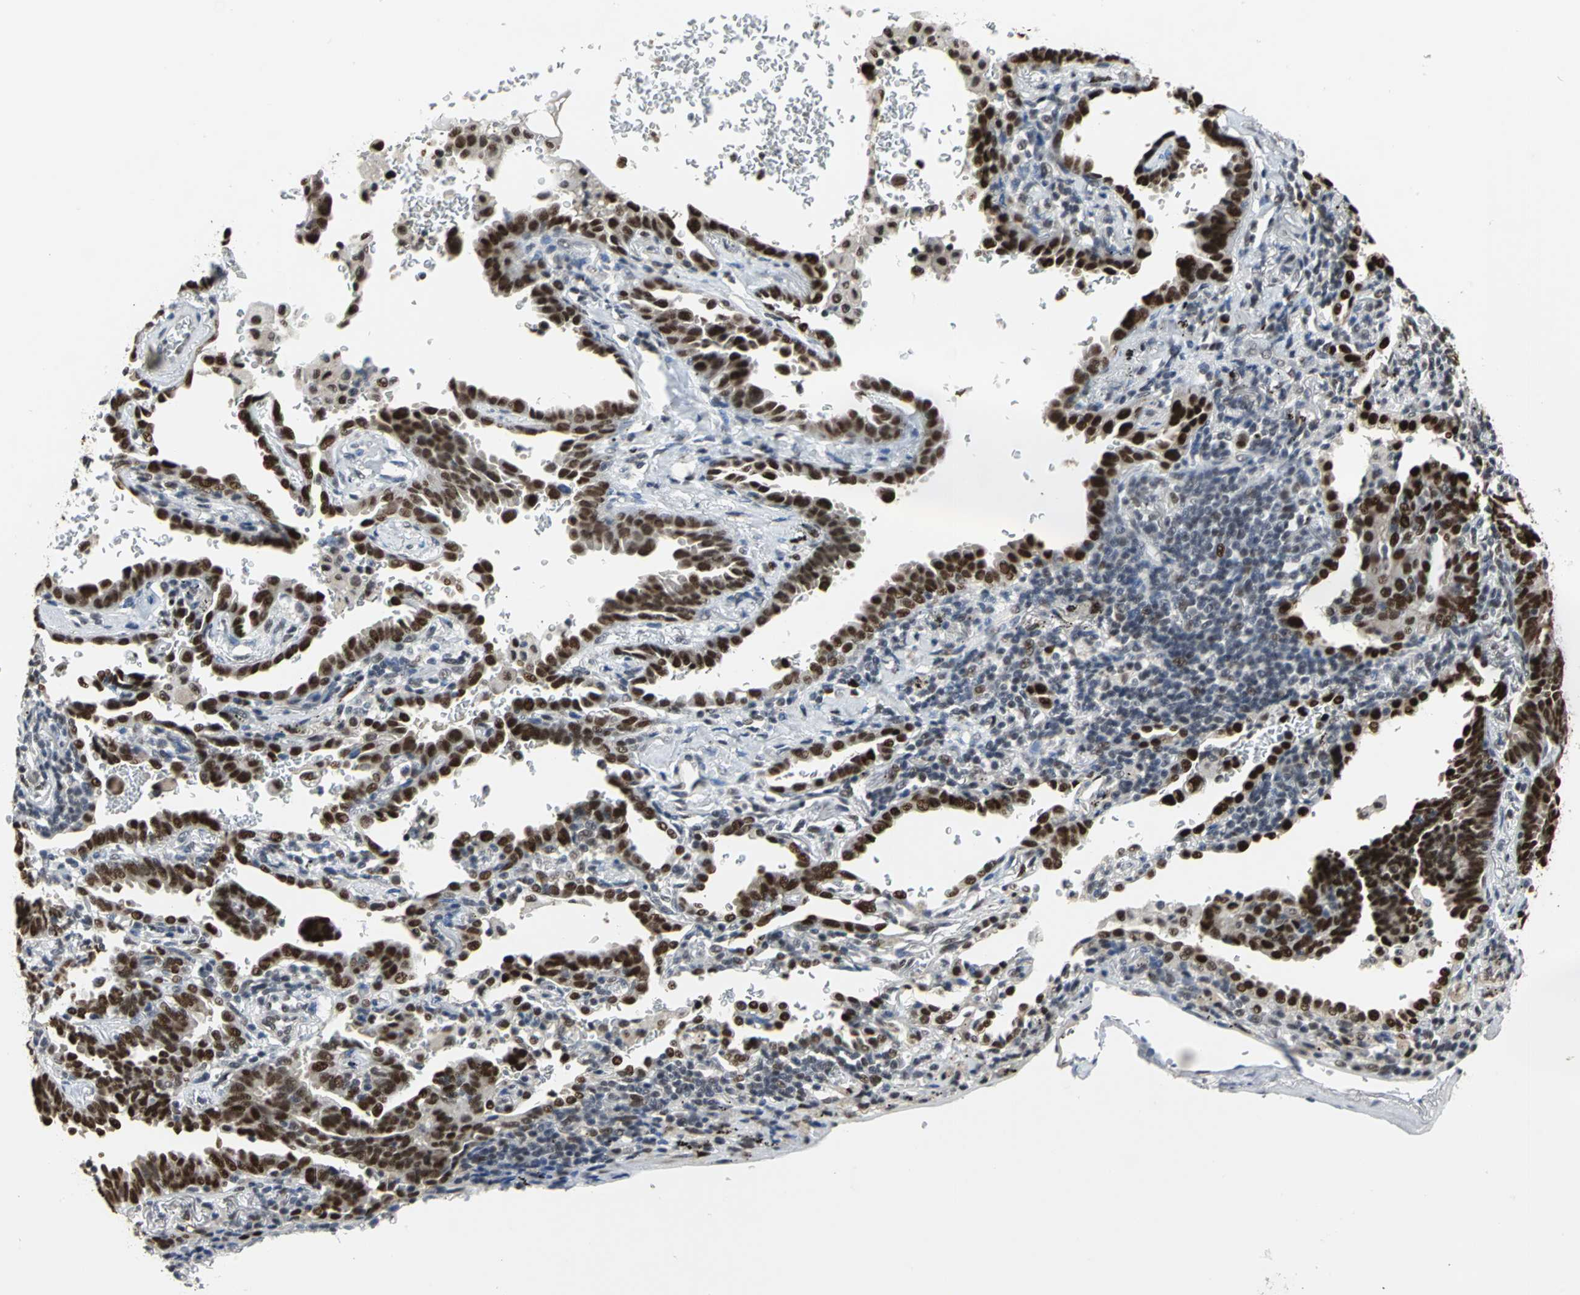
{"staining": {"intensity": "strong", "quantity": ">75%", "location": "nuclear"}, "tissue": "lung cancer", "cell_type": "Tumor cells", "image_type": "cancer", "snomed": [{"axis": "morphology", "description": "Adenocarcinoma, NOS"}, {"axis": "topography", "description": "Lung"}], "caption": "The histopathology image shows immunohistochemical staining of lung cancer. There is strong nuclear staining is identified in about >75% of tumor cells.", "gene": "CCDC88C", "patient": {"sex": "female", "age": 64}}